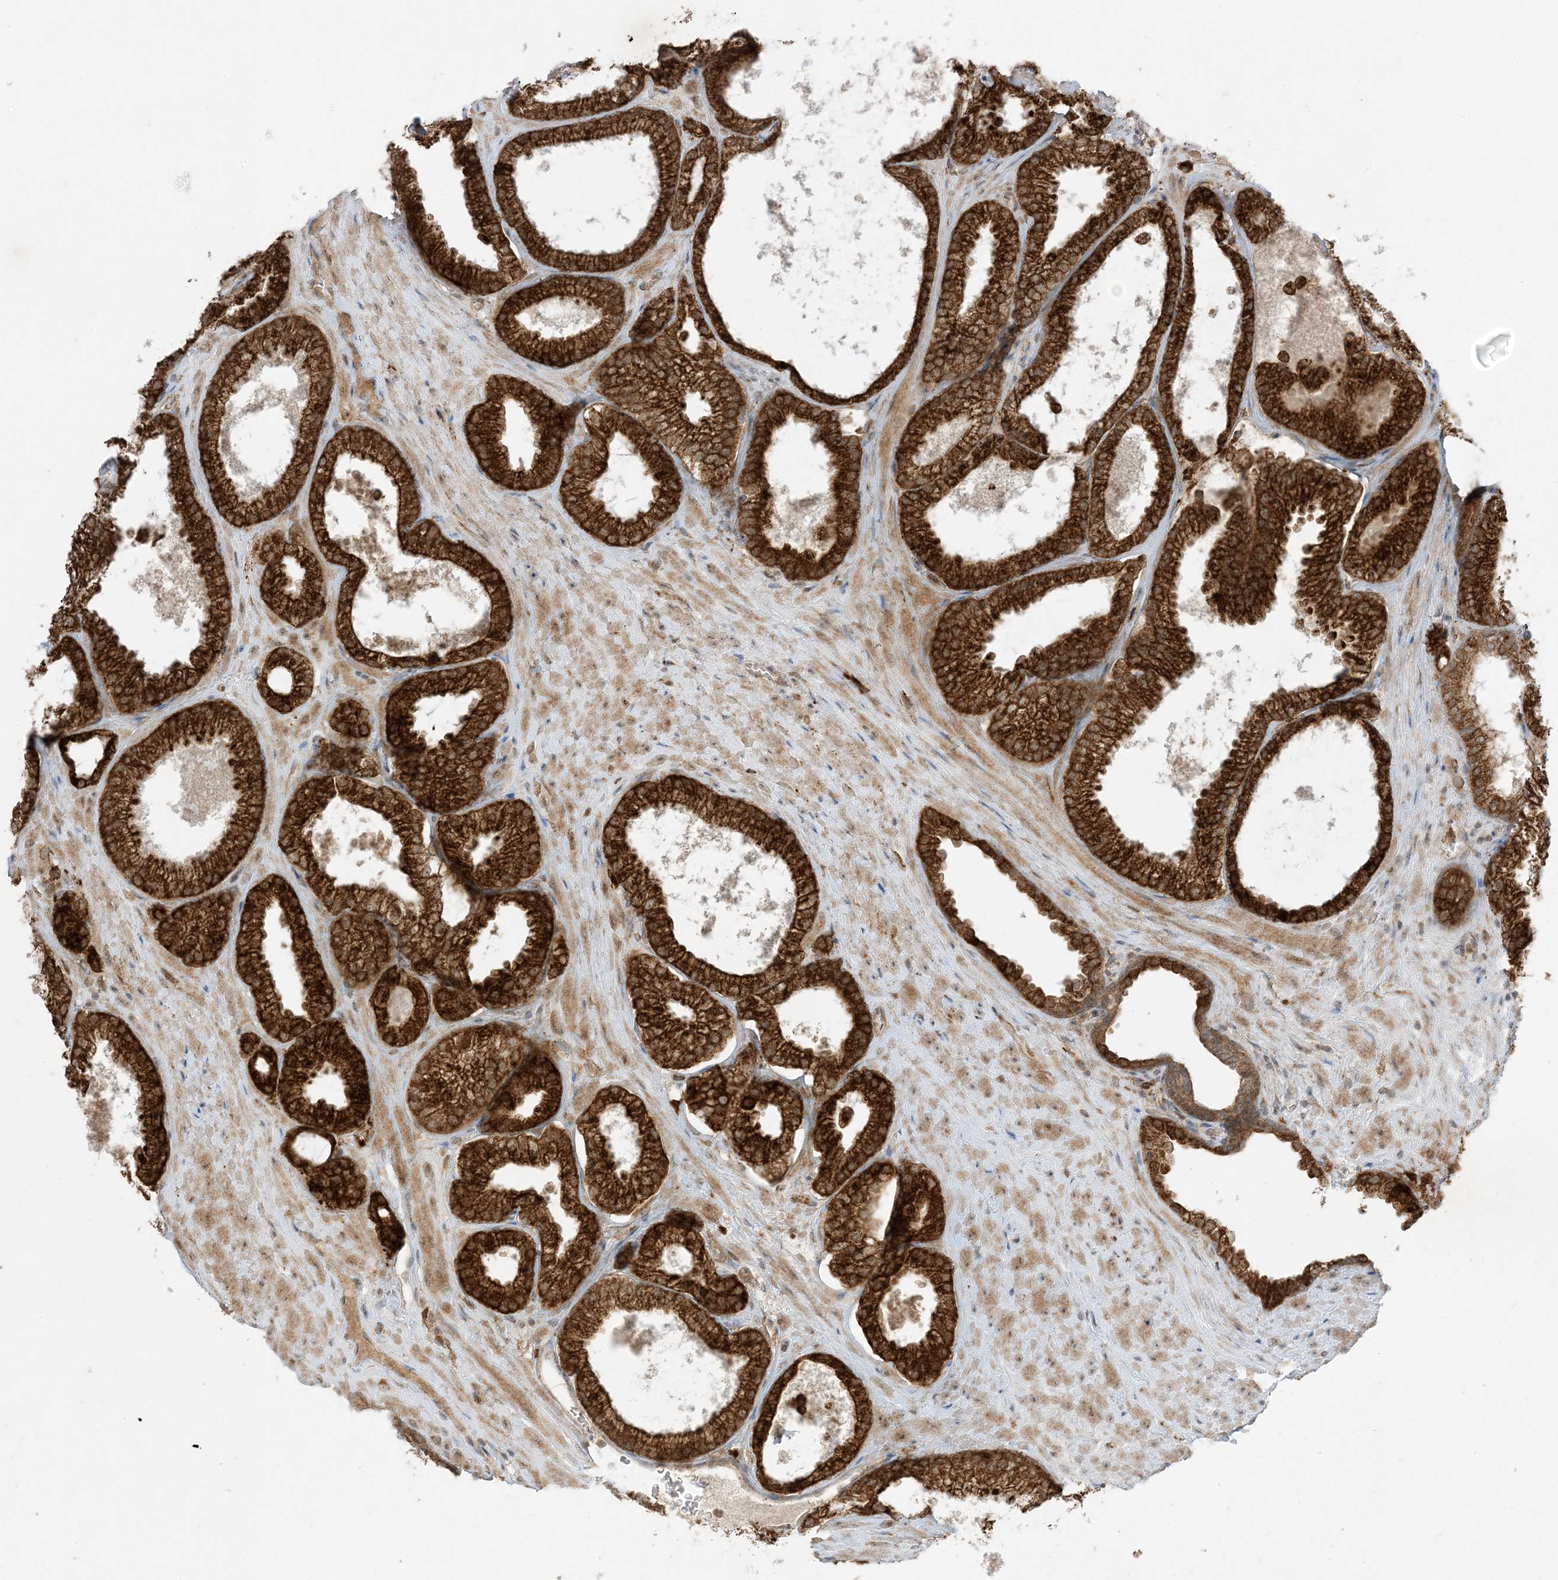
{"staining": {"intensity": "strong", "quantity": ">75%", "location": "cytoplasmic/membranous"}, "tissue": "prostate cancer", "cell_type": "Tumor cells", "image_type": "cancer", "snomed": [{"axis": "morphology", "description": "Adenocarcinoma, Low grade"}, {"axis": "topography", "description": "Prostate"}], "caption": "This photomicrograph displays immunohistochemistry staining of human adenocarcinoma (low-grade) (prostate), with high strong cytoplasmic/membranous positivity in about >75% of tumor cells.", "gene": "ODC1", "patient": {"sex": "male", "age": 62}}